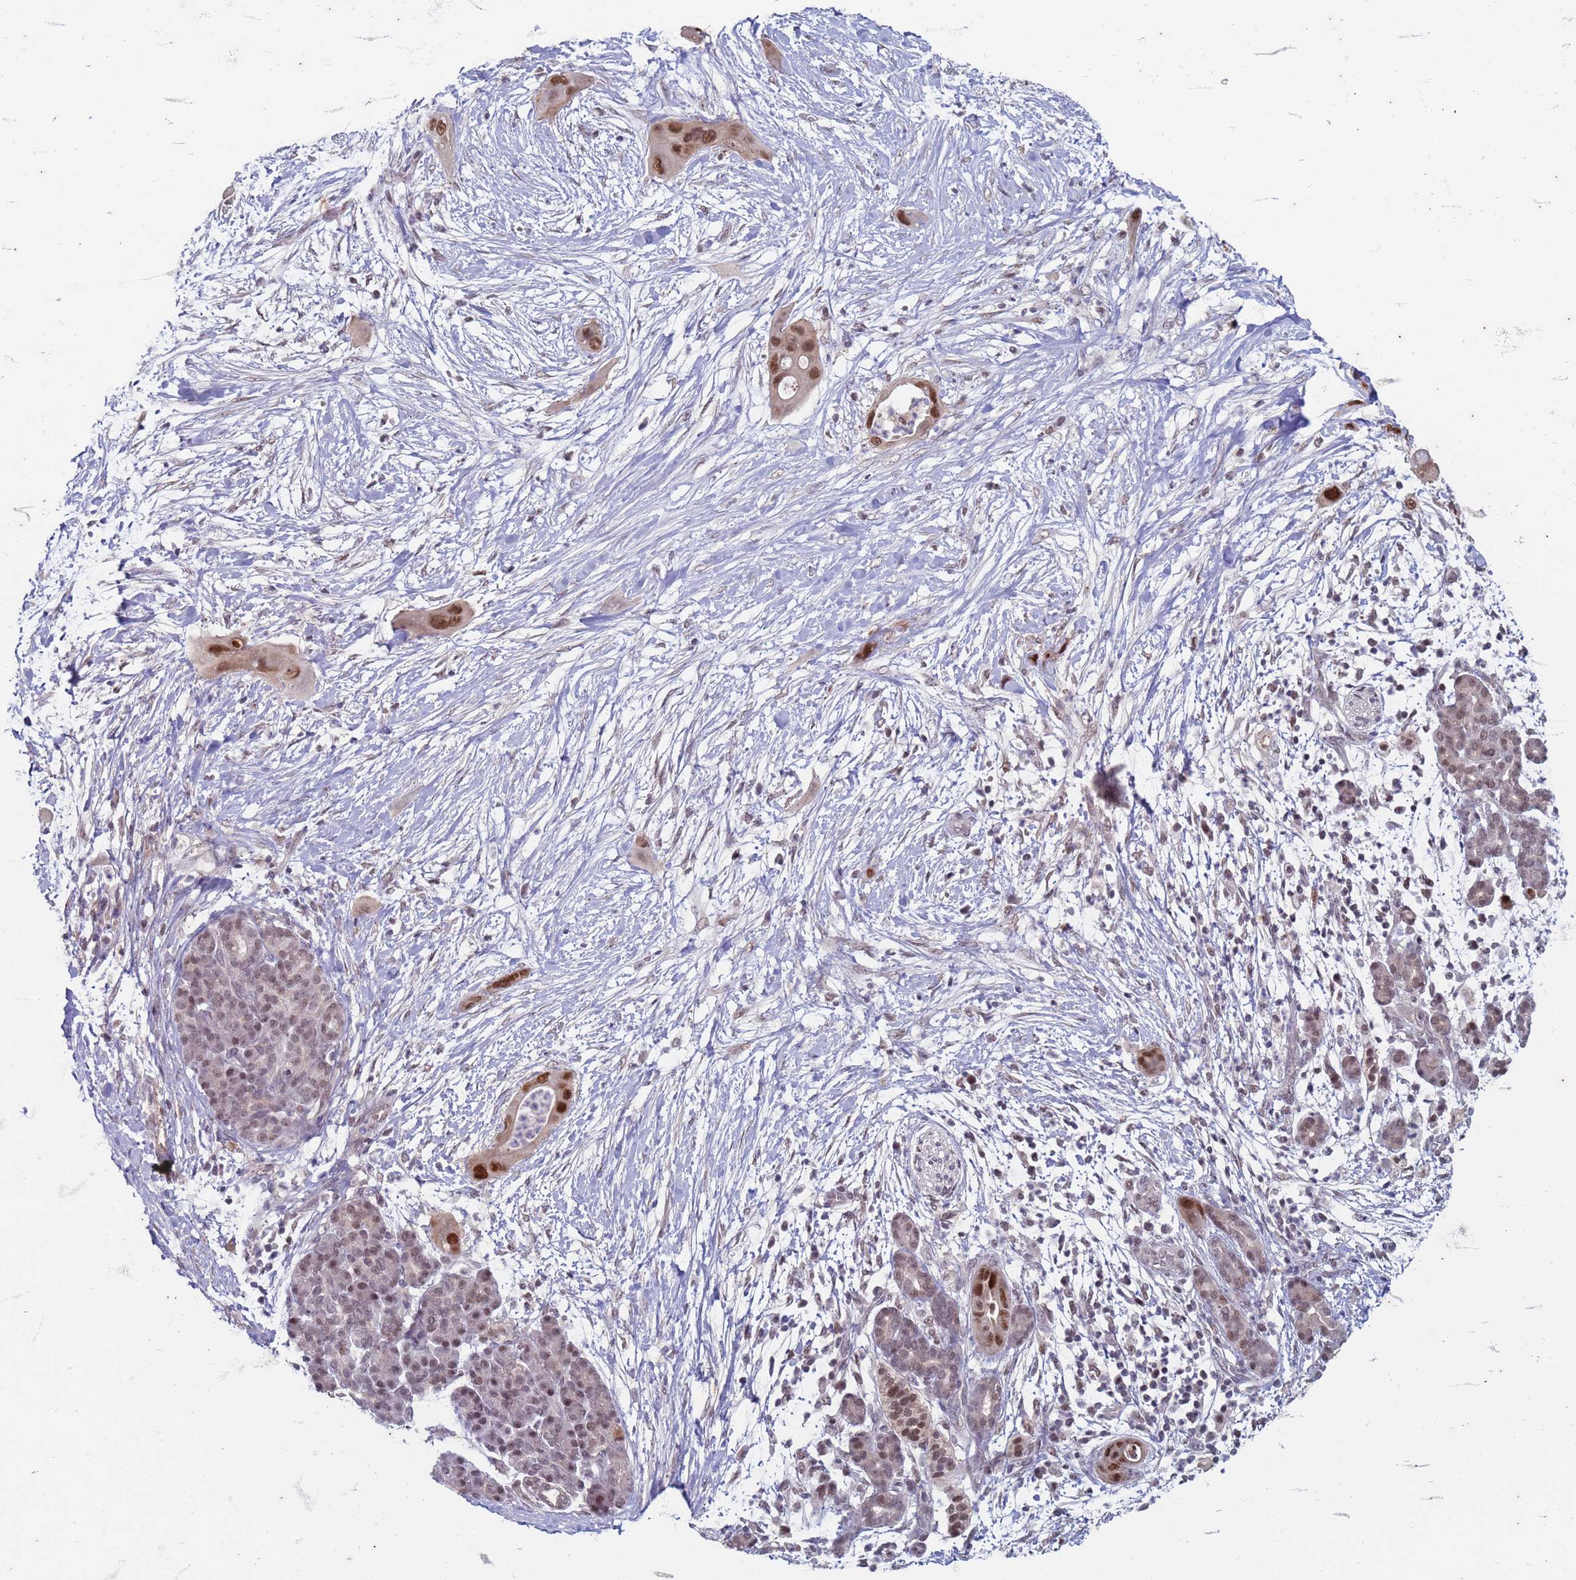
{"staining": {"intensity": "moderate", "quantity": ">75%", "location": "nuclear"}, "tissue": "pancreatic cancer", "cell_type": "Tumor cells", "image_type": "cancer", "snomed": [{"axis": "morphology", "description": "Adenocarcinoma, NOS"}, {"axis": "topography", "description": "Pancreas"}], "caption": "An image of human adenocarcinoma (pancreatic) stained for a protein displays moderate nuclear brown staining in tumor cells.", "gene": "TRMT6", "patient": {"sex": "male", "age": 59}}